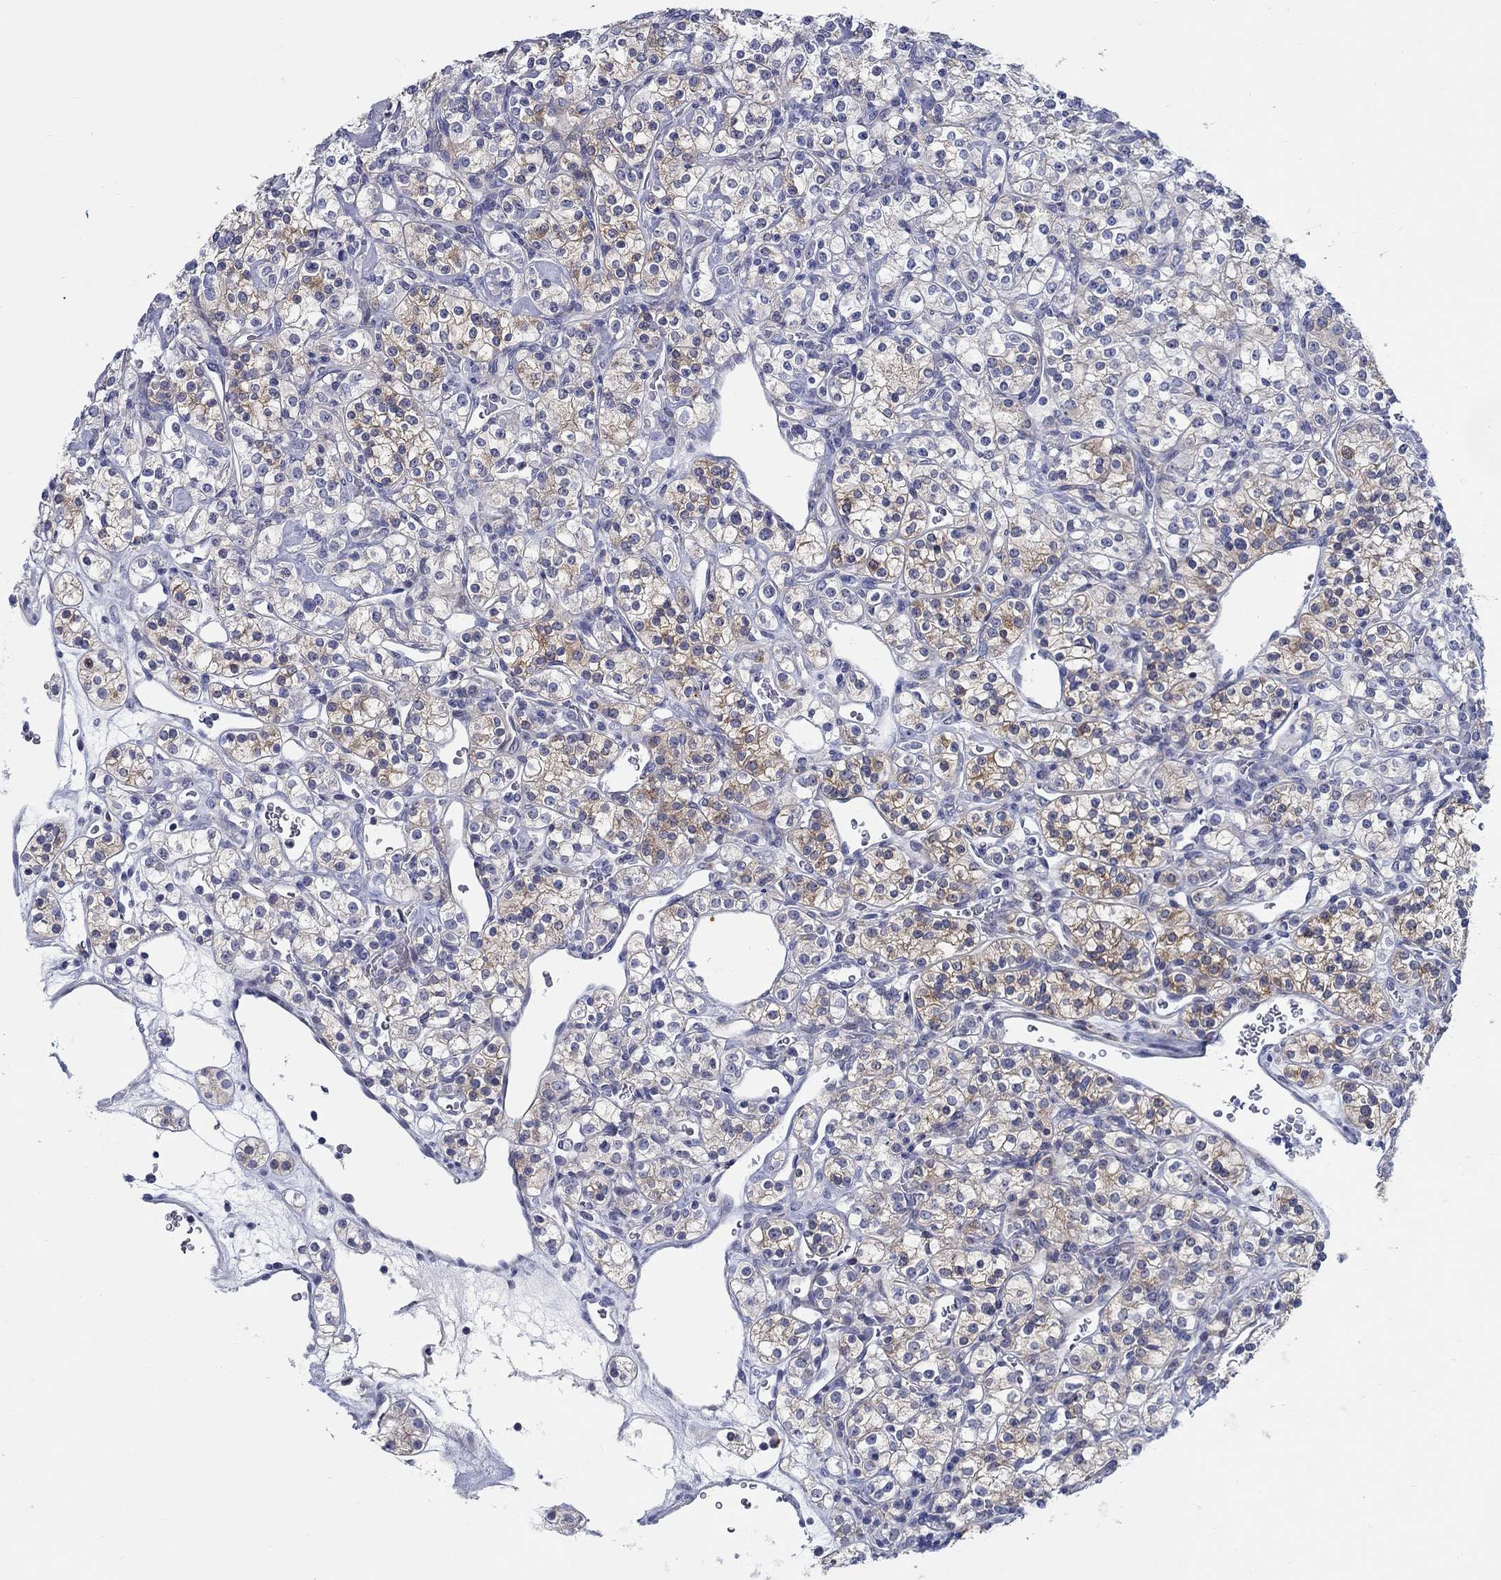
{"staining": {"intensity": "moderate", "quantity": "25%-75%", "location": "cytoplasmic/membranous"}, "tissue": "renal cancer", "cell_type": "Tumor cells", "image_type": "cancer", "snomed": [{"axis": "morphology", "description": "Adenocarcinoma, NOS"}, {"axis": "topography", "description": "Kidney"}], "caption": "Immunohistochemistry (IHC) (DAB (3,3'-diaminobenzidine)) staining of human adenocarcinoma (renal) reveals moderate cytoplasmic/membranous protein positivity in approximately 25%-75% of tumor cells.", "gene": "RAP1GAP", "patient": {"sex": "male", "age": 77}}